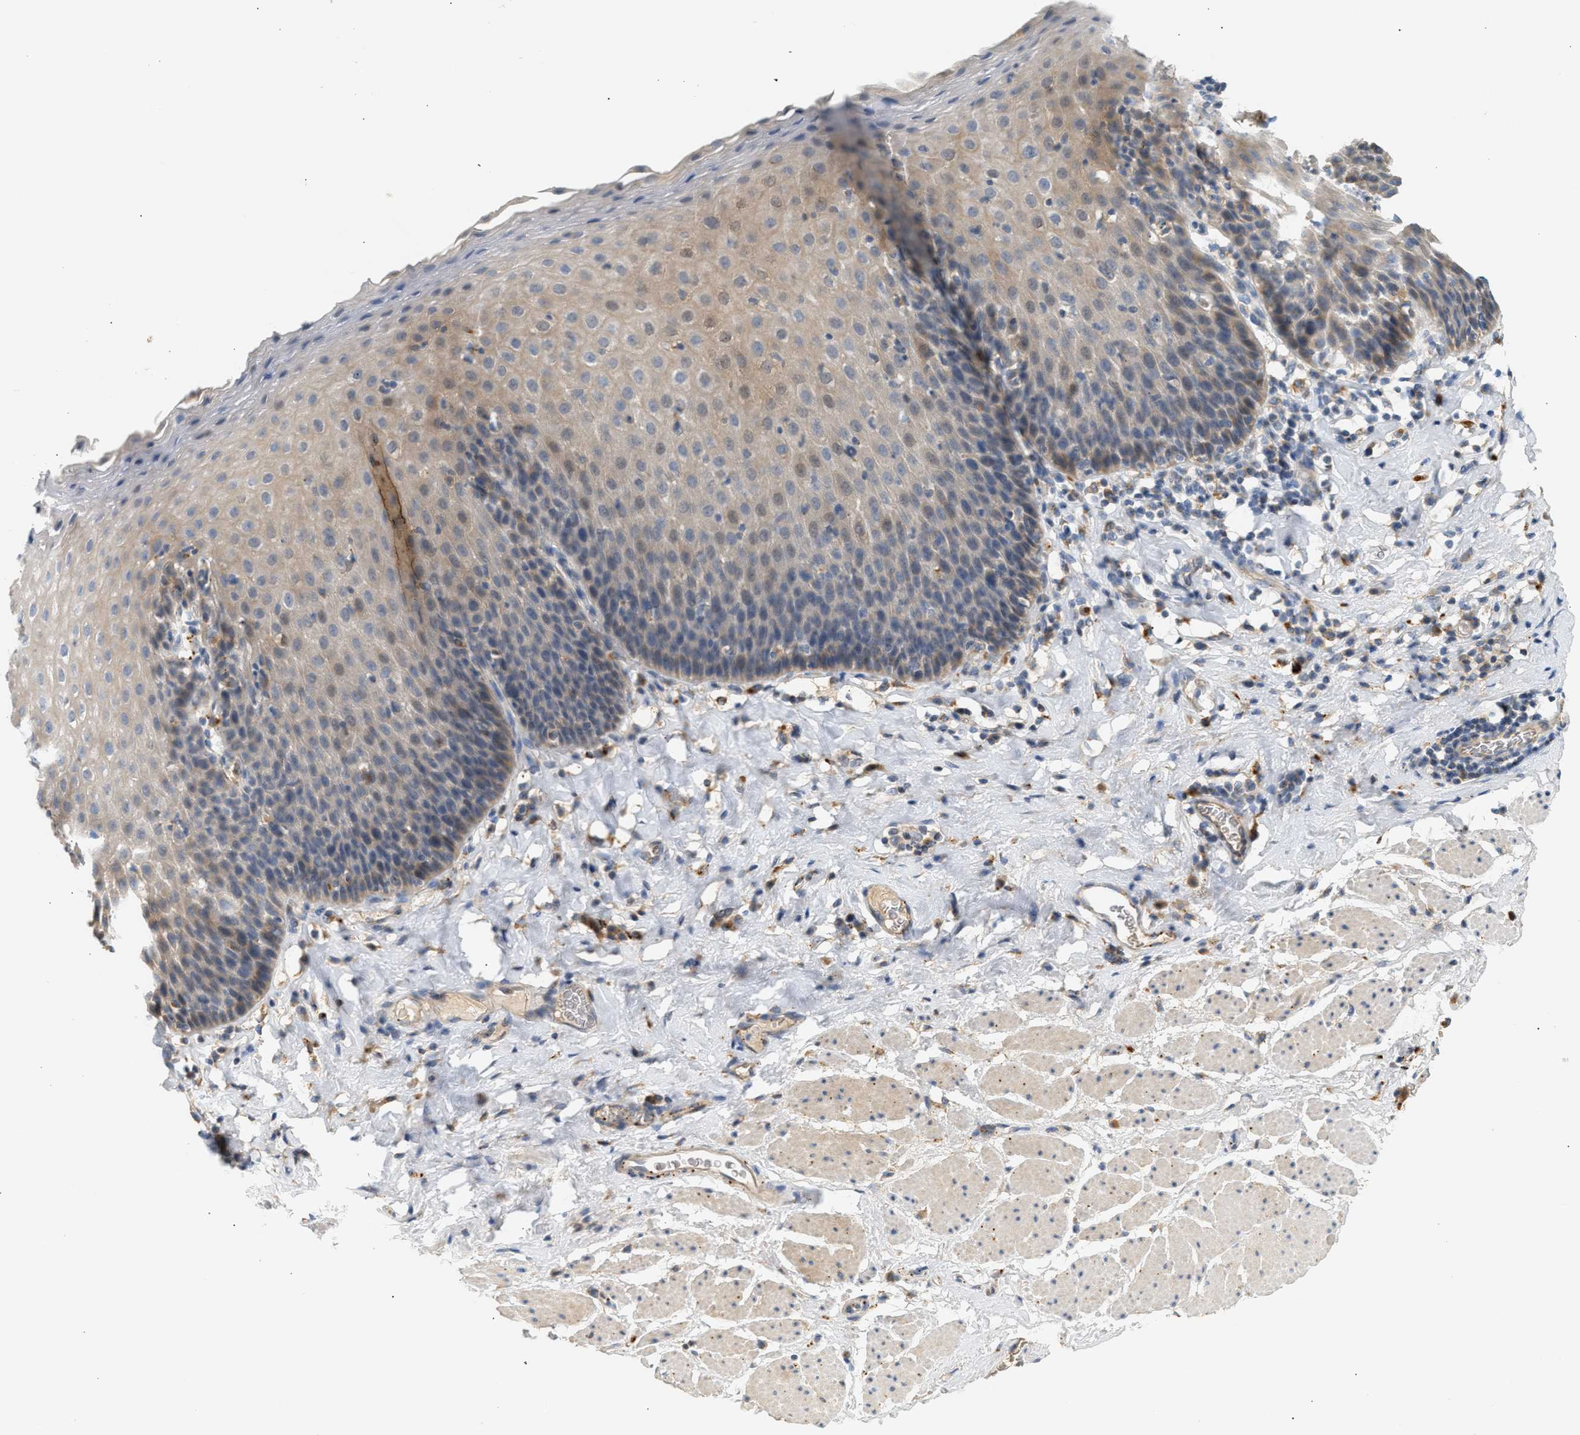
{"staining": {"intensity": "weak", "quantity": ">75%", "location": "cytoplasmic/membranous"}, "tissue": "esophagus", "cell_type": "Squamous epithelial cells", "image_type": "normal", "snomed": [{"axis": "morphology", "description": "Normal tissue, NOS"}, {"axis": "topography", "description": "Esophagus"}], "caption": "The photomicrograph shows staining of normal esophagus, revealing weak cytoplasmic/membranous protein positivity (brown color) within squamous epithelial cells. The protein of interest is shown in brown color, while the nuclei are stained blue.", "gene": "ENTHD1", "patient": {"sex": "female", "age": 61}}